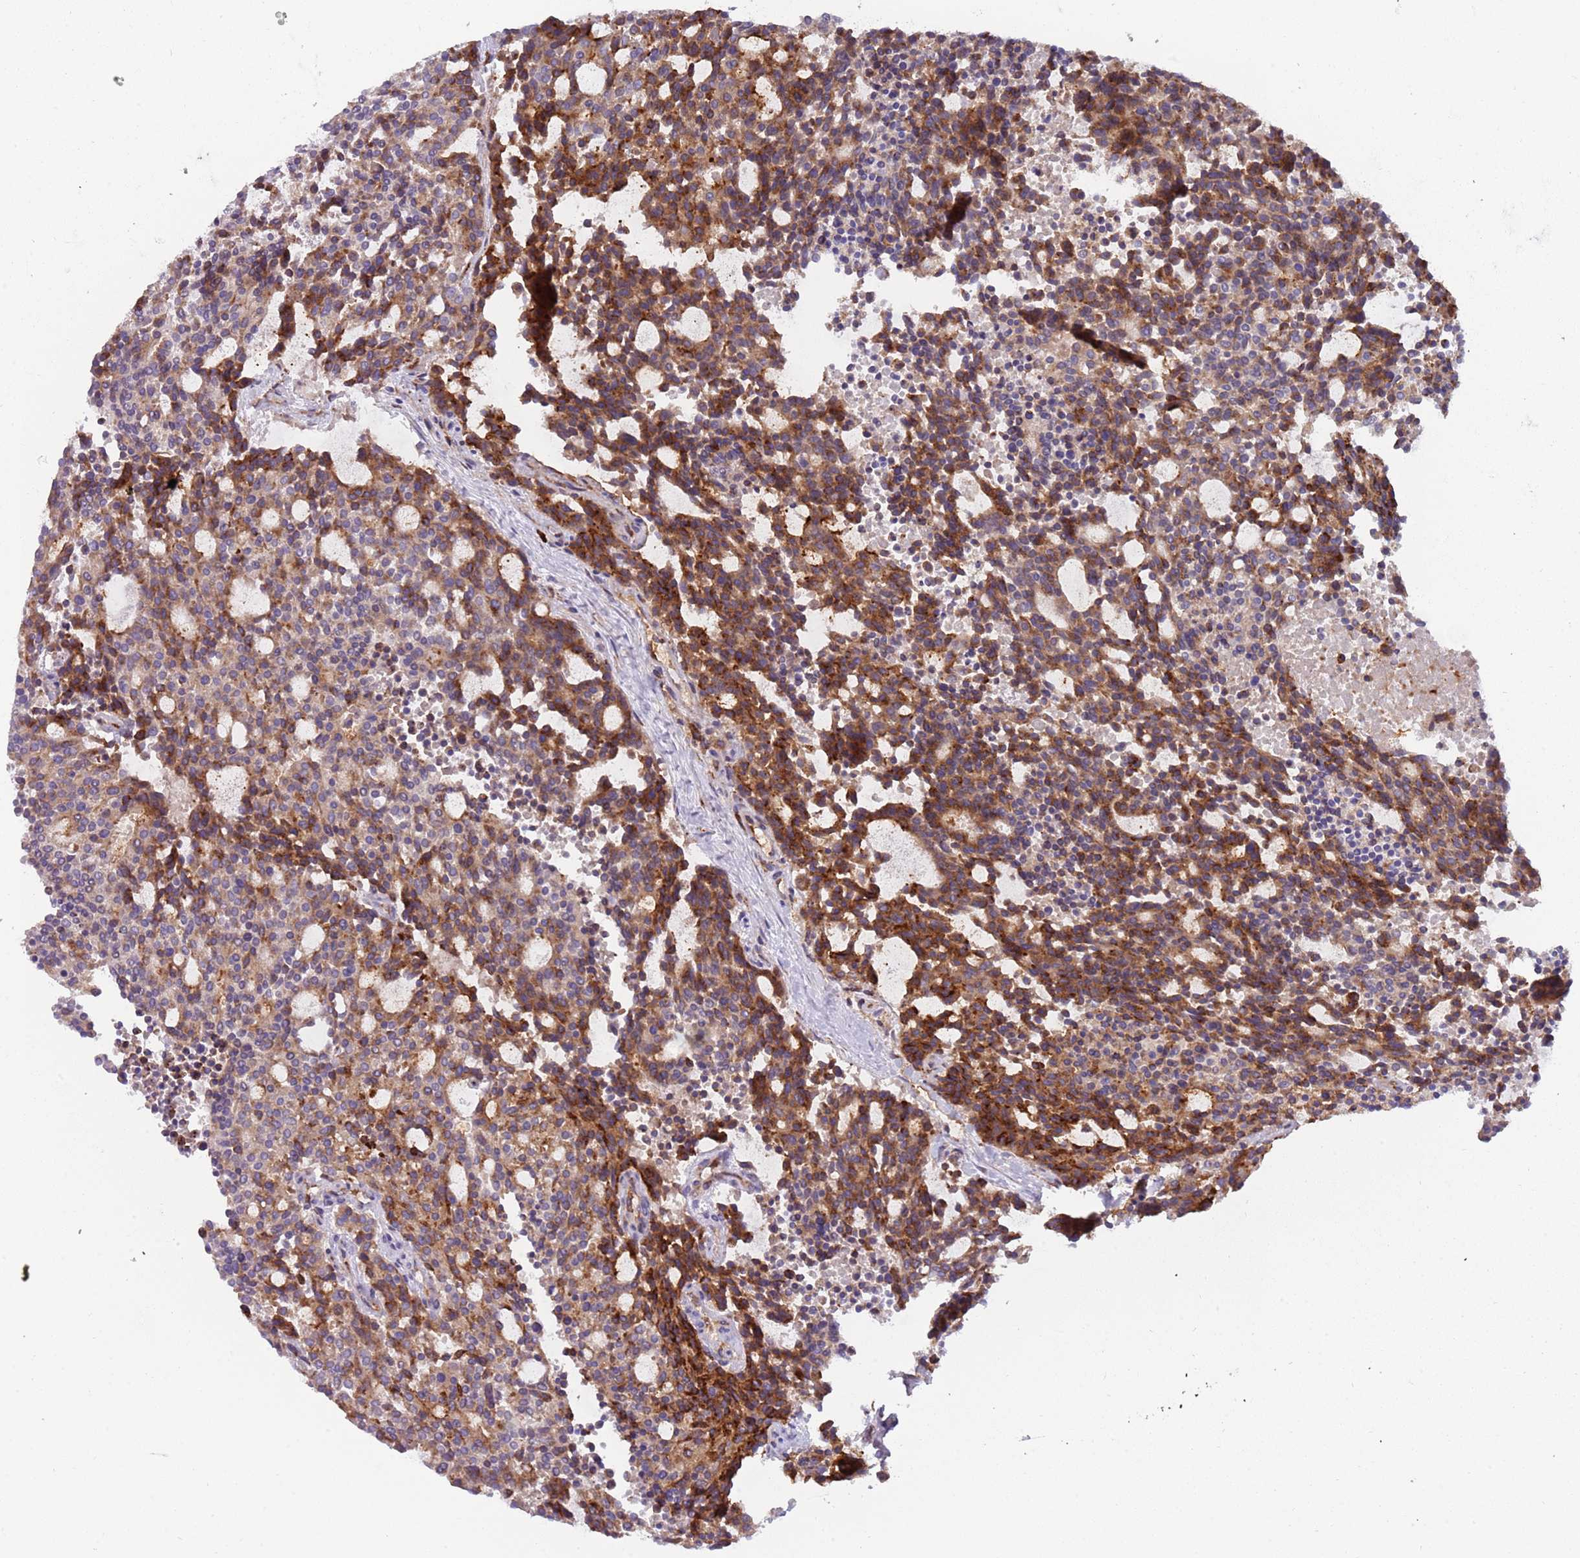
{"staining": {"intensity": "moderate", "quantity": ">75%", "location": "cytoplasmic/membranous"}, "tissue": "carcinoid", "cell_type": "Tumor cells", "image_type": "cancer", "snomed": [{"axis": "morphology", "description": "Carcinoid, malignant, NOS"}, {"axis": "topography", "description": "Pancreas"}], "caption": "Immunohistochemical staining of carcinoid reveals medium levels of moderate cytoplasmic/membranous positivity in about >75% of tumor cells. (Brightfield microscopy of DAB IHC at high magnification).", "gene": "VWCE", "patient": {"sex": "female", "age": 54}}